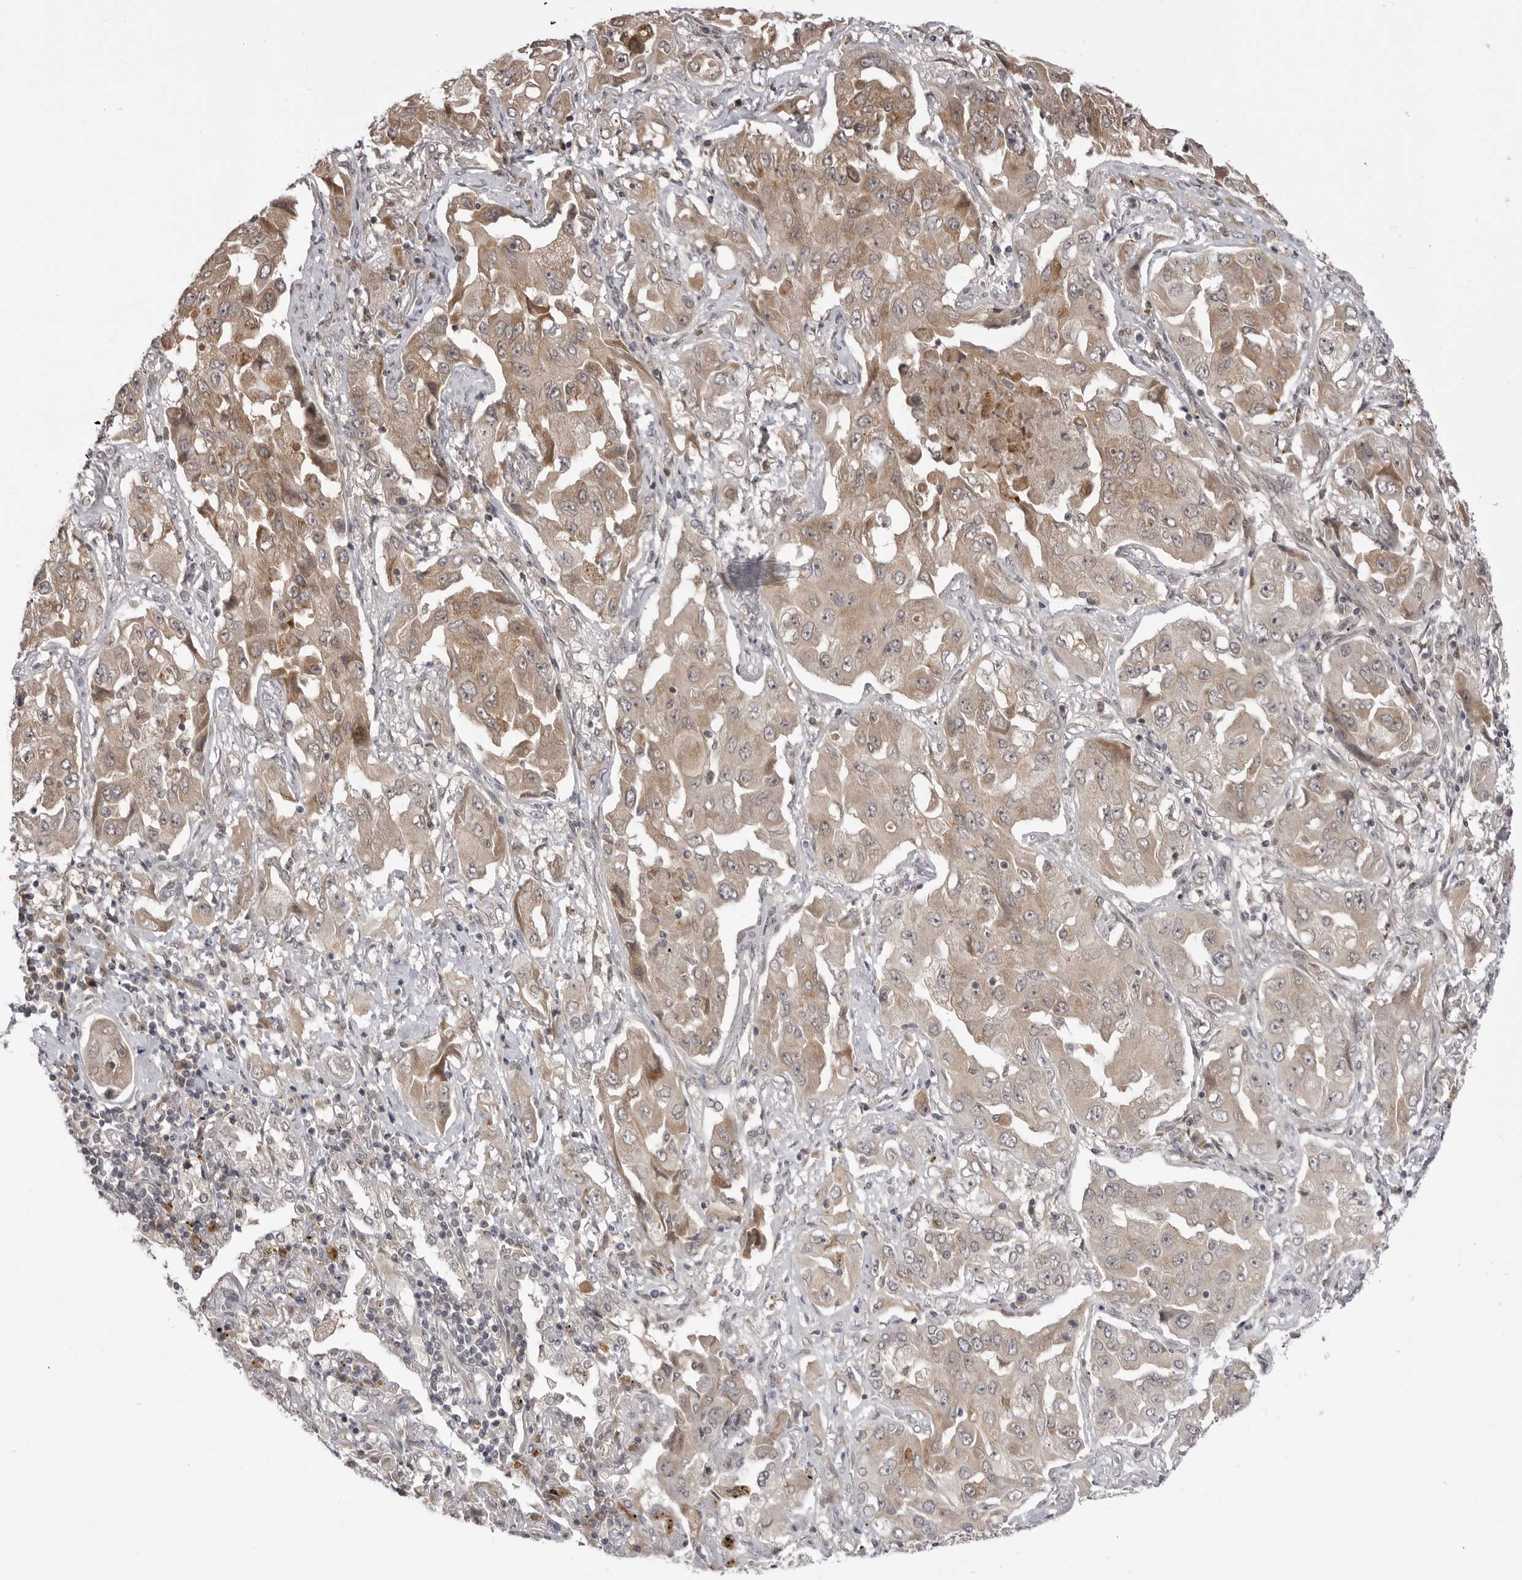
{"staining": {"intensity": "moderate", "quantity": ">75%", "location": "cytoplasmic/membranous"}, "tissue": "lung cancer", "cell_type": "Tumor cells", "image_type": "cancer", "snomed": [{"axis": "morphology", "description": "Adenocarcinoma, NOS"}, {"axis": "topography", "description": "Lung"}], "caption": "Lung cancer stained with DAB (3,3'-diaminobenzidine) immunohistochemistry (IHC) demonstrates medium levels of moderate cytoplasmic/membranous positivity in approximately >75% of tumor cells.", "gene": "PTK2B", "patient": {"sex": "female", "age": 65}}